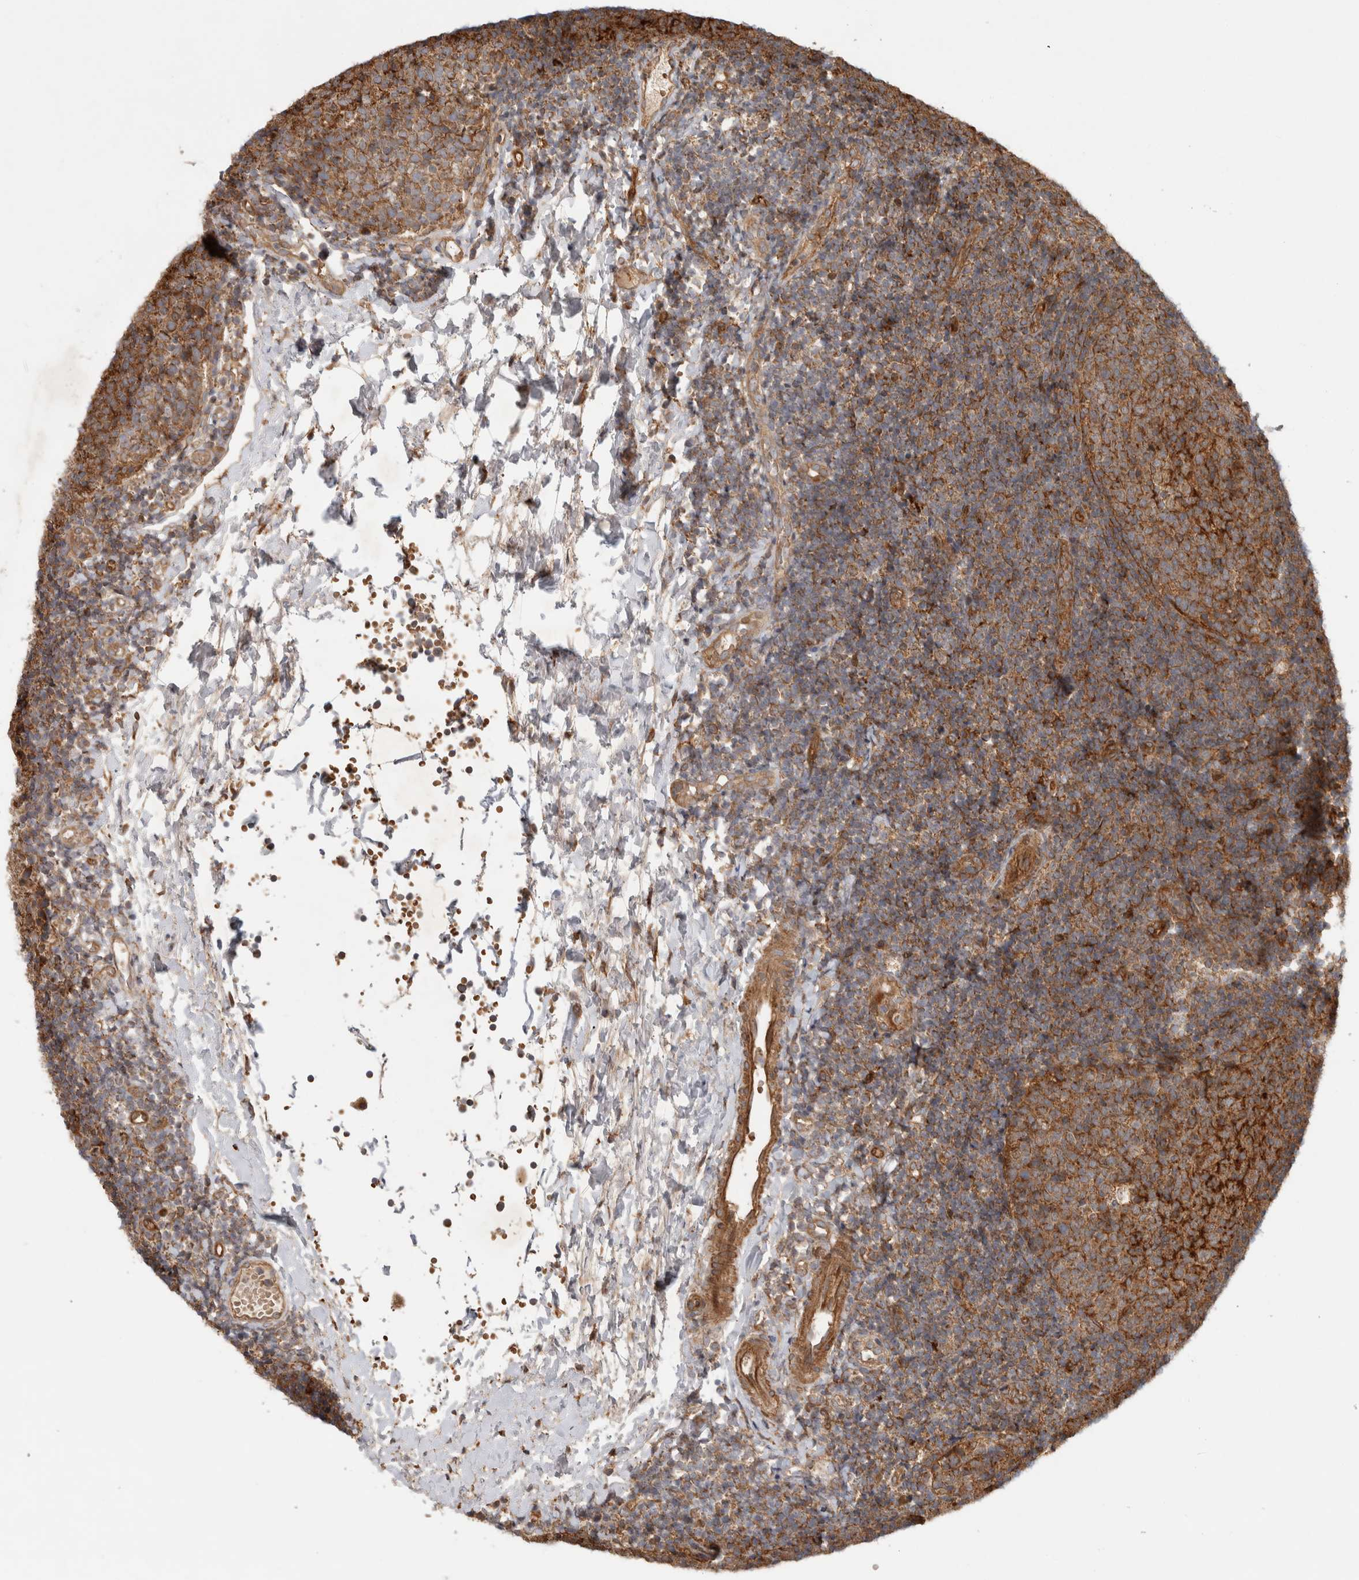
{"staining": {"intensity": "moderate", "quantity": ">75%", "location": "cytoplasmic/membranous"}, "tissue": "tonsil", "cell_type": "Germinal center cells", "image_type": "normal", "snomed": [{"axis": "morphology", "description": "Normal tissue, NOS"}, {"axis": "topography", "description": "Tonsil"}], "caption": "Normal tonsil was stained to show a protein in brown. There is medium levels of moderate cytoplasmic/membranous expression in about >75% of germinal center cells. (DAB (3,3'-diaminobenzidine) IHC with brightfield microscopy, high magnification).", "gene": "TUBD1", "patient": {"sex": "female", "age": 19}}